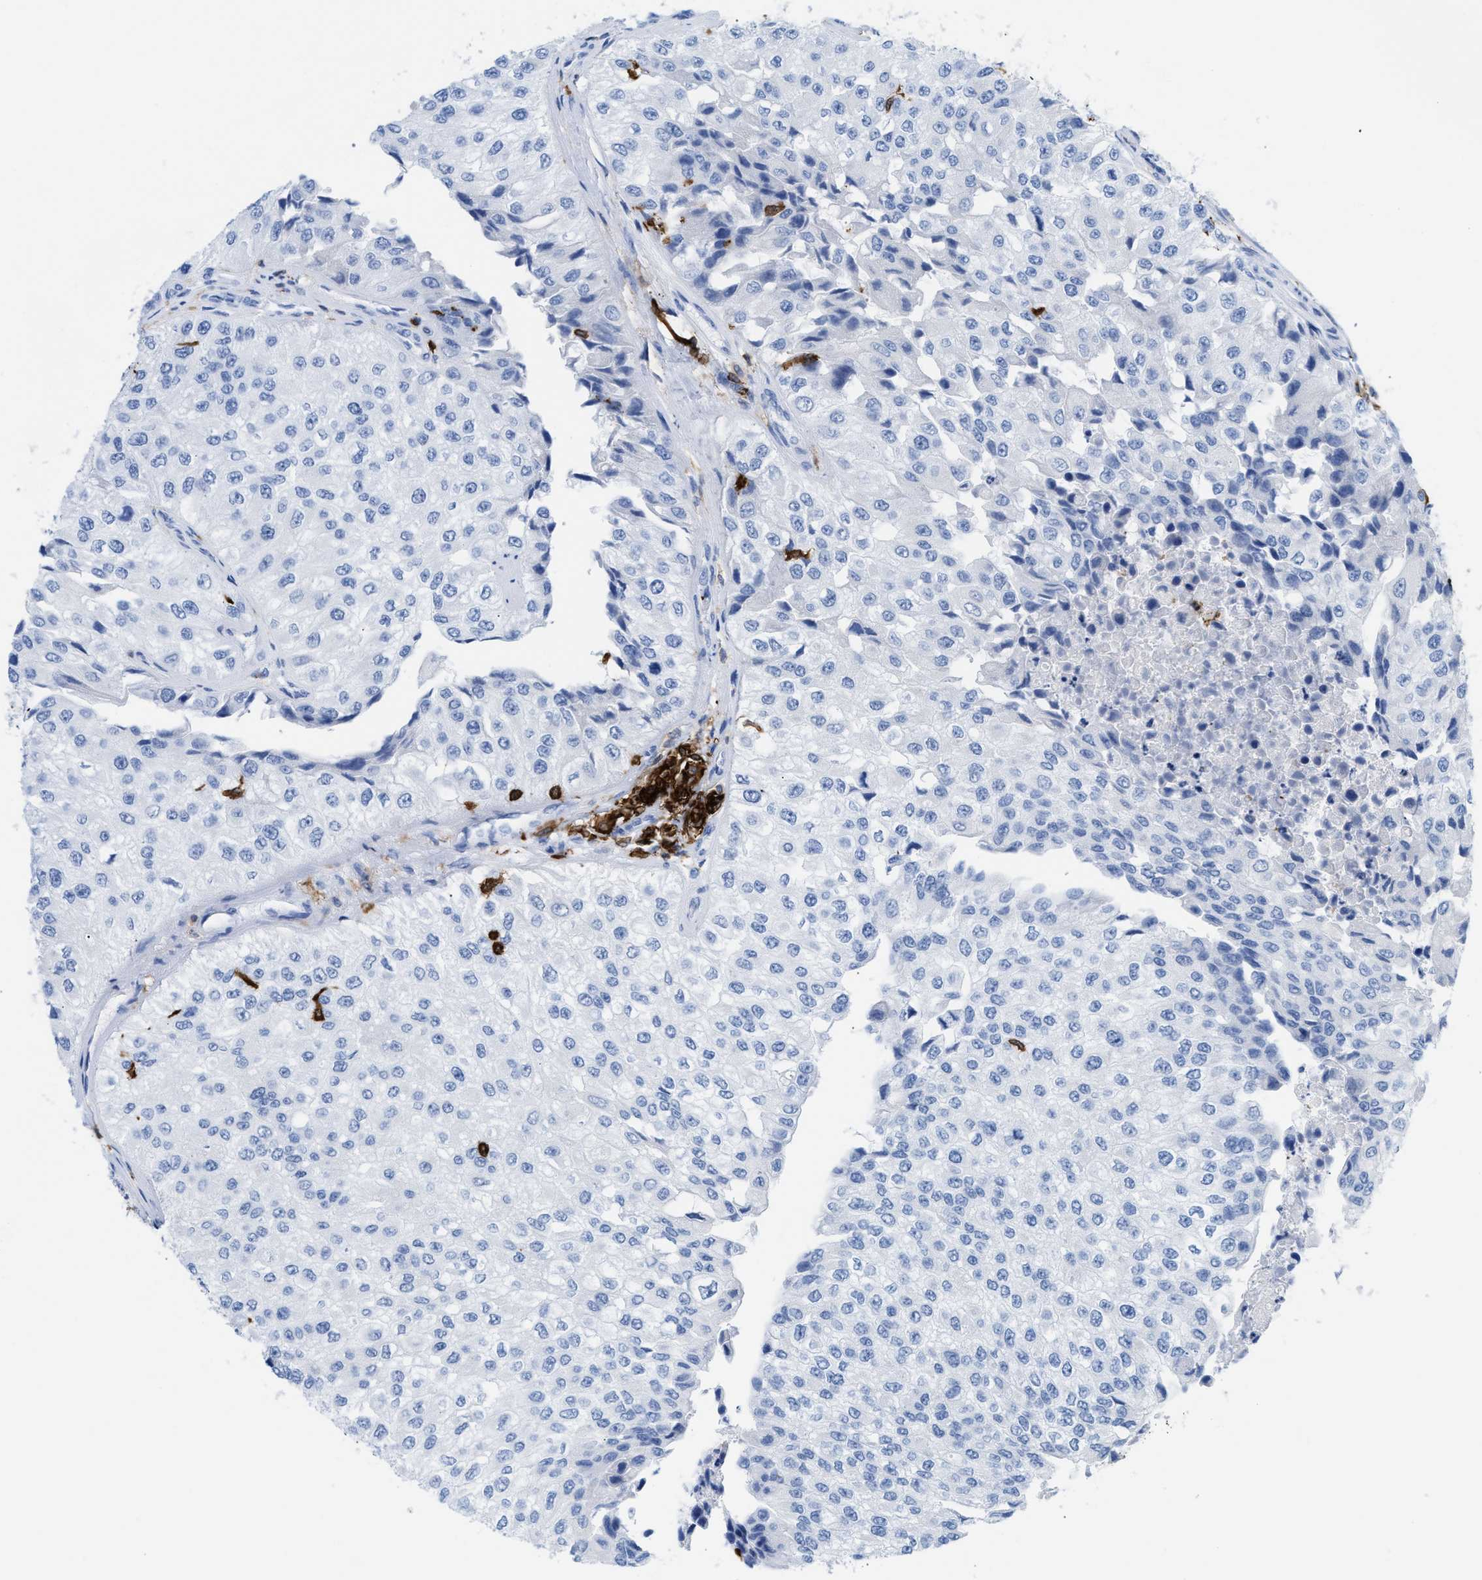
{"staining": {"intensity": "negative", "quantity": "none", "location": "none"}, "tissue": "urothelial cancer", "cell_type": "Tumor cells", "image_type": "cancer", "snomed": [{"axis": "morphology", "description": "Urothelial carcinoma, High grade"}, {"axis": "topography", "description": "Kidney"}, {"axis": "topography", "description": "Urinary bladder"}], "caption": "The photomicrograph exhibits no significant staining in tumor cells of urothelial cancer. (DAB (3,3'-diaminobenzidine) IHC, high magnification).", "gene": "LCP1", "patient": {"sex": "male", "age": 77}}